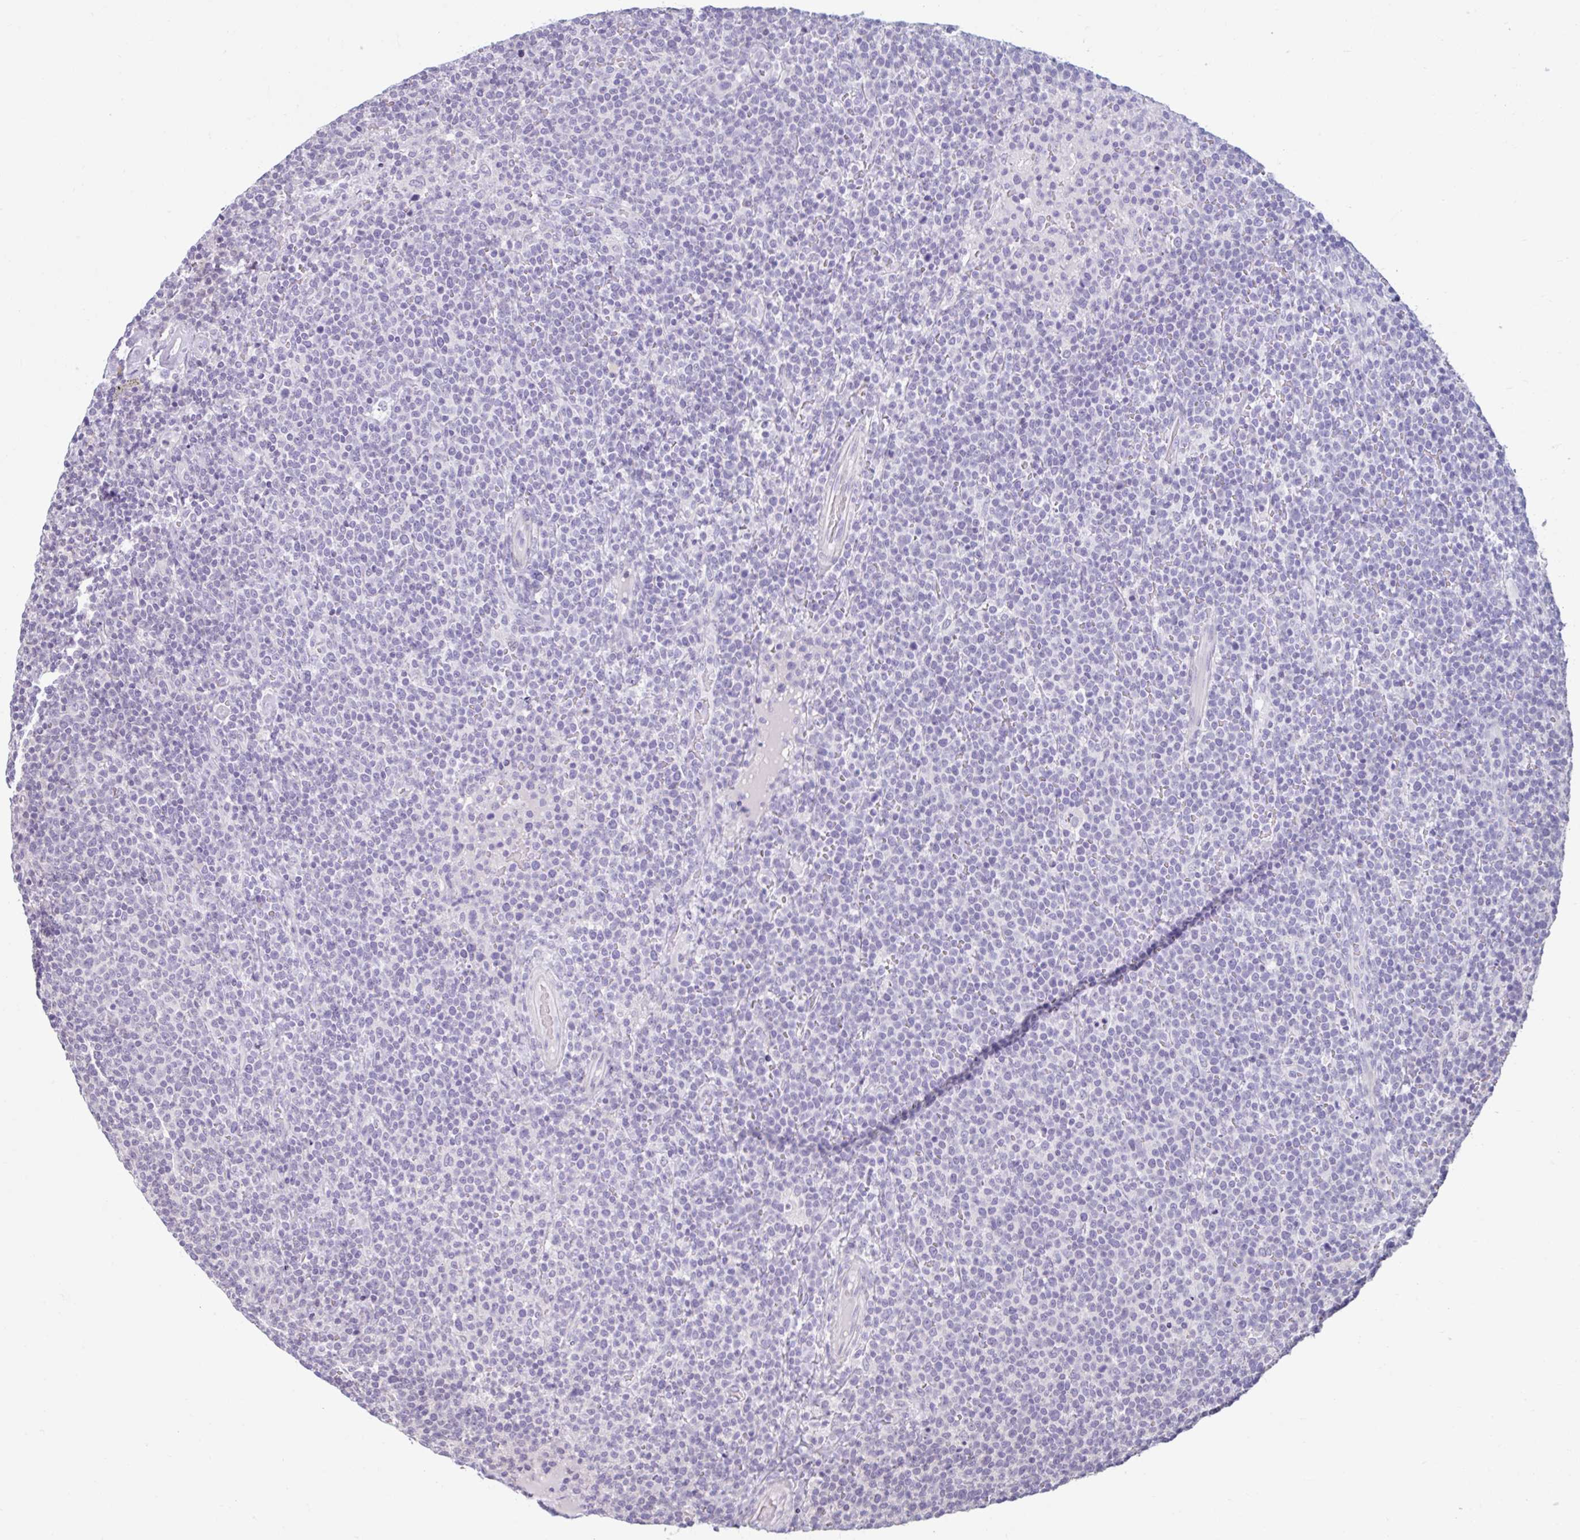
{"staining": {"intensity": "negative", "quantity": "none", "location": "none"}, "tissue": "lymphoma", "cell_type": "Tumor cells", "image_type": "cancer", "snomed": [{"axis": "morphology", "description": "Malignant lymphoma, non-Hodgkin's type, High grade"}, {"axis": "topography", "description": "Lymph node"}], "caption": "Micrograph shows no protein staining in tumor cells of malignant lymphoma, non-Hodgkin's type (high-grade) tissue.", "gene": "CDH19", "patient": {"sex": "male", "age": 61}}